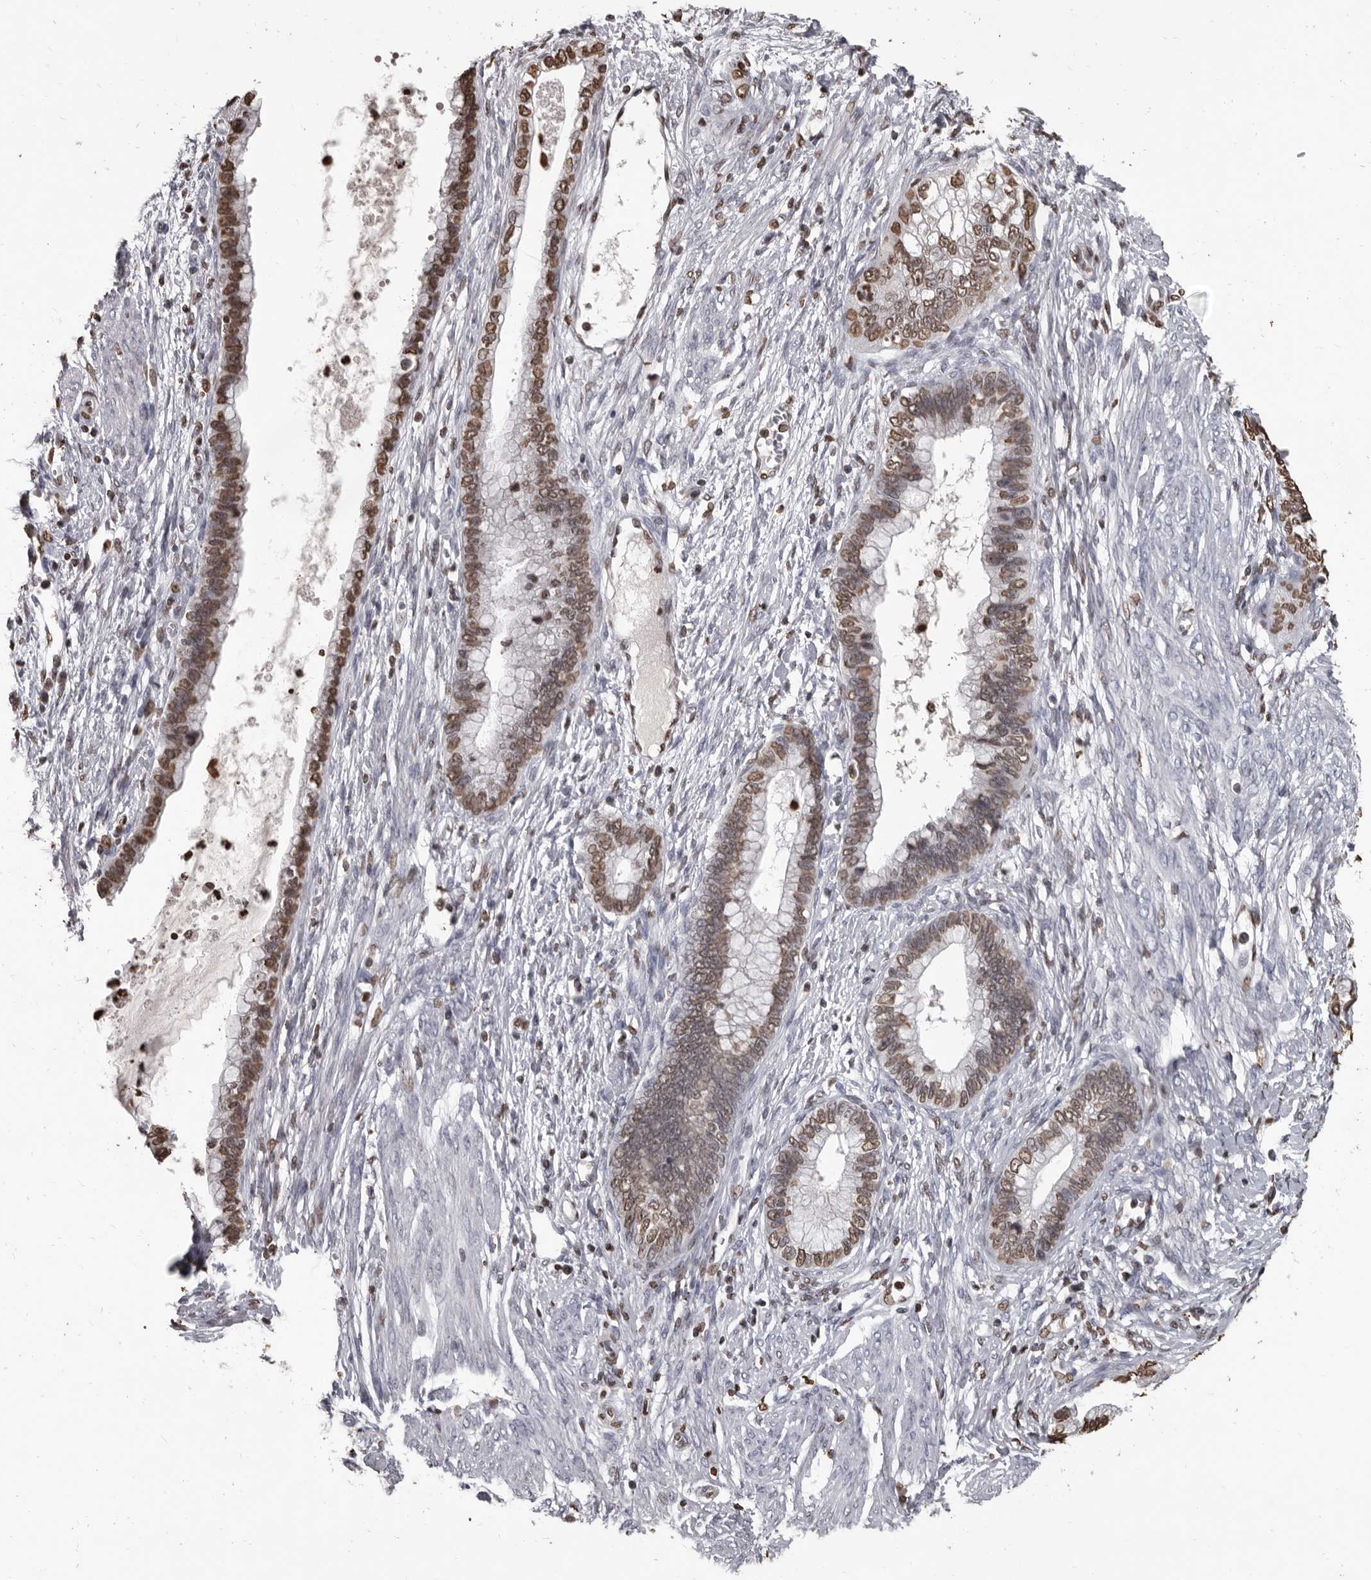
{"staining": {"intensity": "strong", "quantity": ">75%", "location": "nuclear"}, "tissue": "cervical cancer", "cell_type": "Tumor cells", "image_type": "cancer", "snomed": [{"axis": "morphology", "description": "Adenocarcinoma, NOS"}, {"axis": "topography", "description": "Cervix"}], "caption": "Immunohistochemical staining of cervical cancer exhibits high levels of strong nuclear expression in about >75% of tumor cells.", "gene": "AHR", "patient": {"sex": "female", "age": 44}}